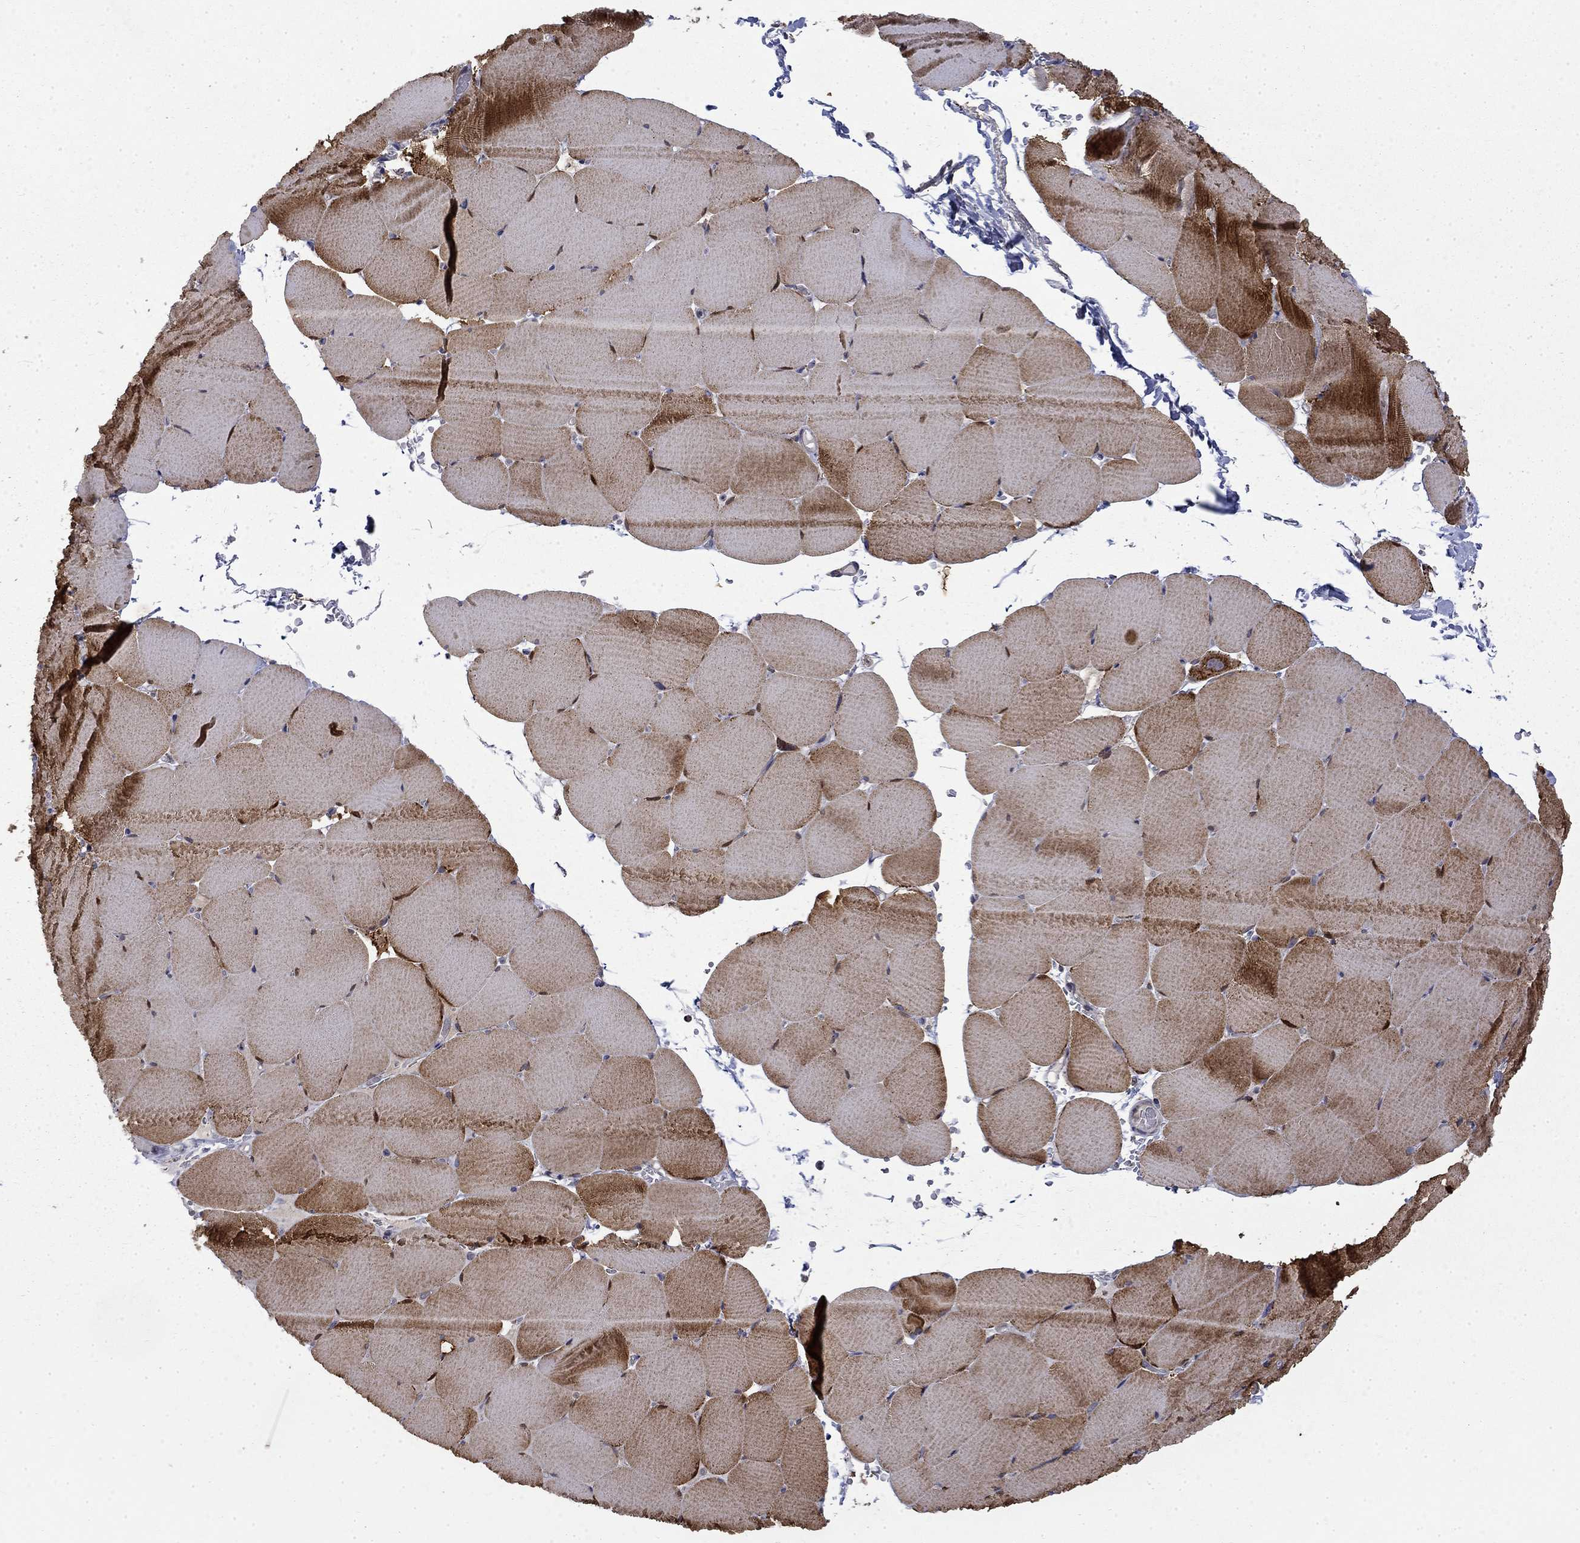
{"staining": {"intensity": "strong", "quantity": "25%-75%", "location": "cytoplasmic/membranous"}, "tissue": "skeletal muscle", "cell_type": "Myocytes", "image_type": "normal", "snomed": [{"axis": "morphology", "description": "Normal tissue, NOS"}, {"axis": "topography", "description": "Skeletal muscle"}], "caption": "Protein staining of normal skeletal muscle shows strong cytoplasmic/membranous staining in about 25%-75% of myocytes.", "gene": "PCBP3", "patient": {"sex": "female", "age": 37}}